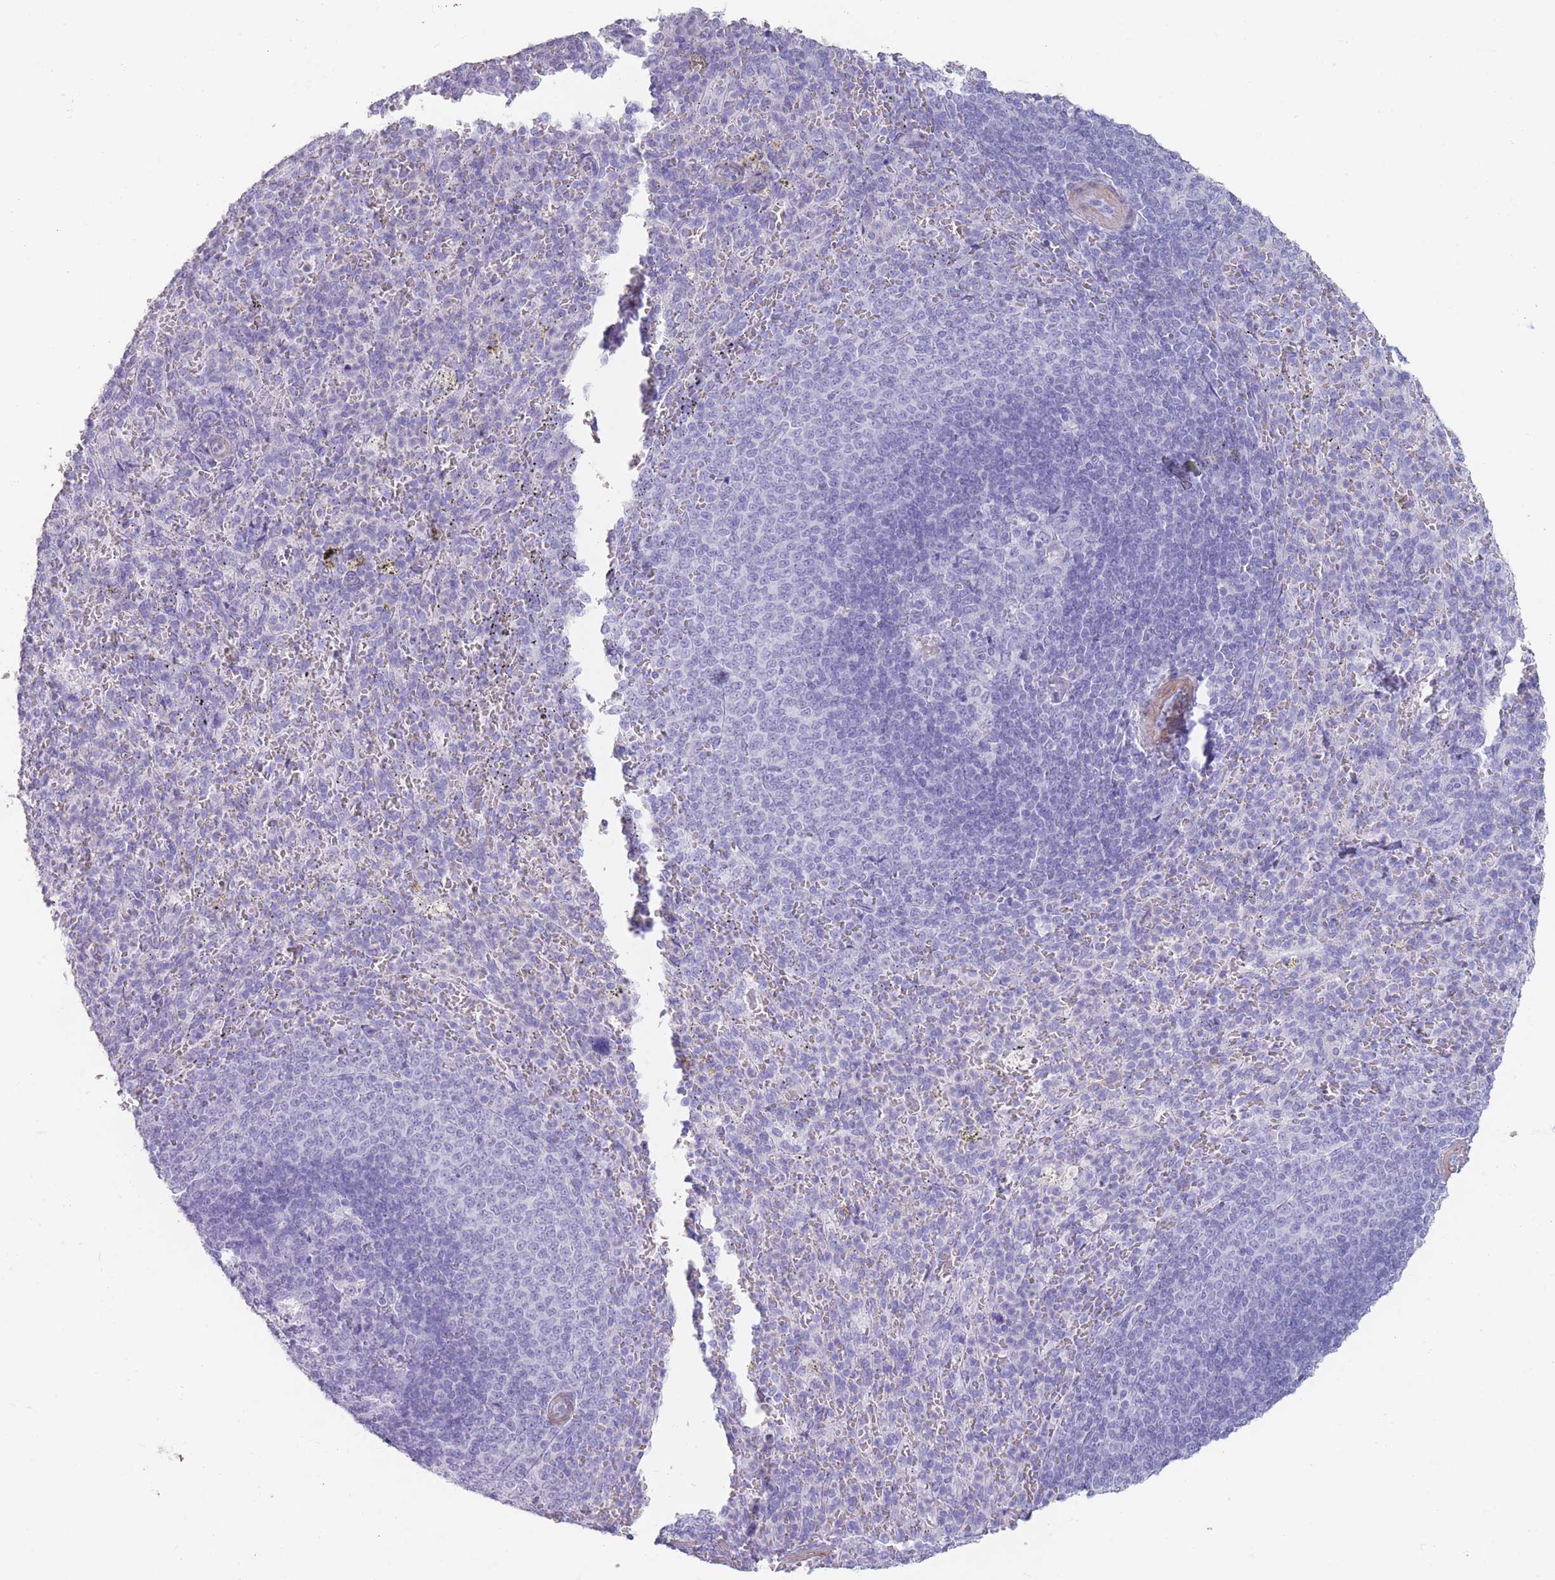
{"staining": {"intensity": "negative", "quantity": "none", "location": "none"}, "tissue": "spleen", "cell_type": "Cells in red pulp", "image_type": "normal", "snomed": [{"axis": "morphology", "description": "Normal tissue, NOS"}, {"axis": "topography", "description": "Spleen"}], "caption": "Immunohistochemistry (IHC) histopathology image of benign human spleen stained for a protein (brown), which exhibits no positivity in cells in red pulp.", "gene": "RHBG", "patient": {"sex": "female", "age": 21}}